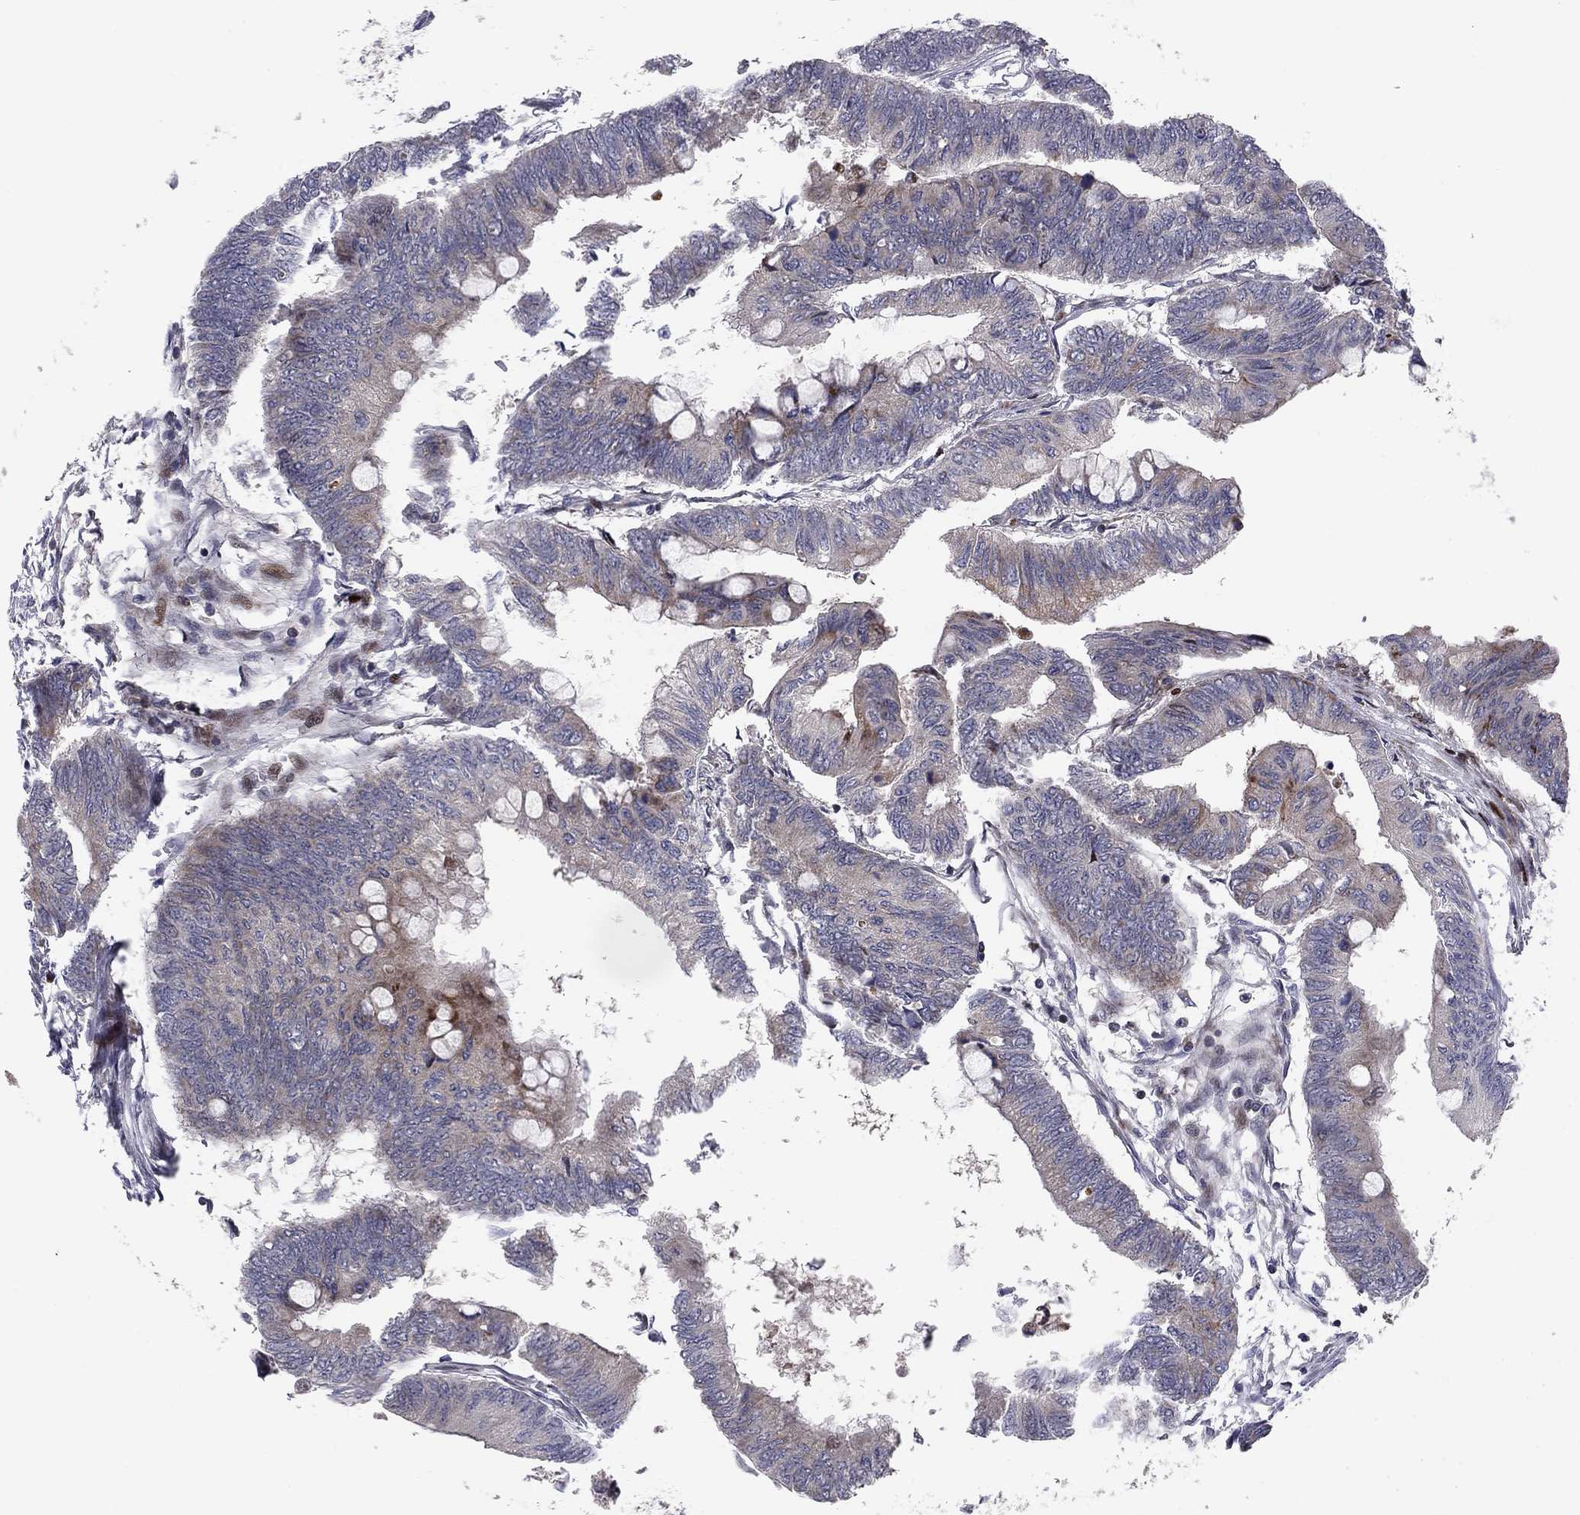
{"staining": {"intensity": "weak", "quantity": "<25%", "location": "cytoplasmic/membranous"}, "tissue": "colorectal cancer", "cell_type": "Tumor cells", "image_type": "cancer", "snomed": [{"axis": "morphology", "description": "Normal tissue, NOS"}, {"axis": "morphology", "description": "Adenocarcinoma, NOS"}, {"axis": "topography", "description": "Rectum"}, {"axis": "topography", "description": "Peripheral nerve tissue"}], "caption": "Immunohistochemistry image of colorectal cancer stained for a protein (brown), which shows no expression in tumor cells.", "gene": "MIOS", "patient": {"sex": "male", "age": 92}}